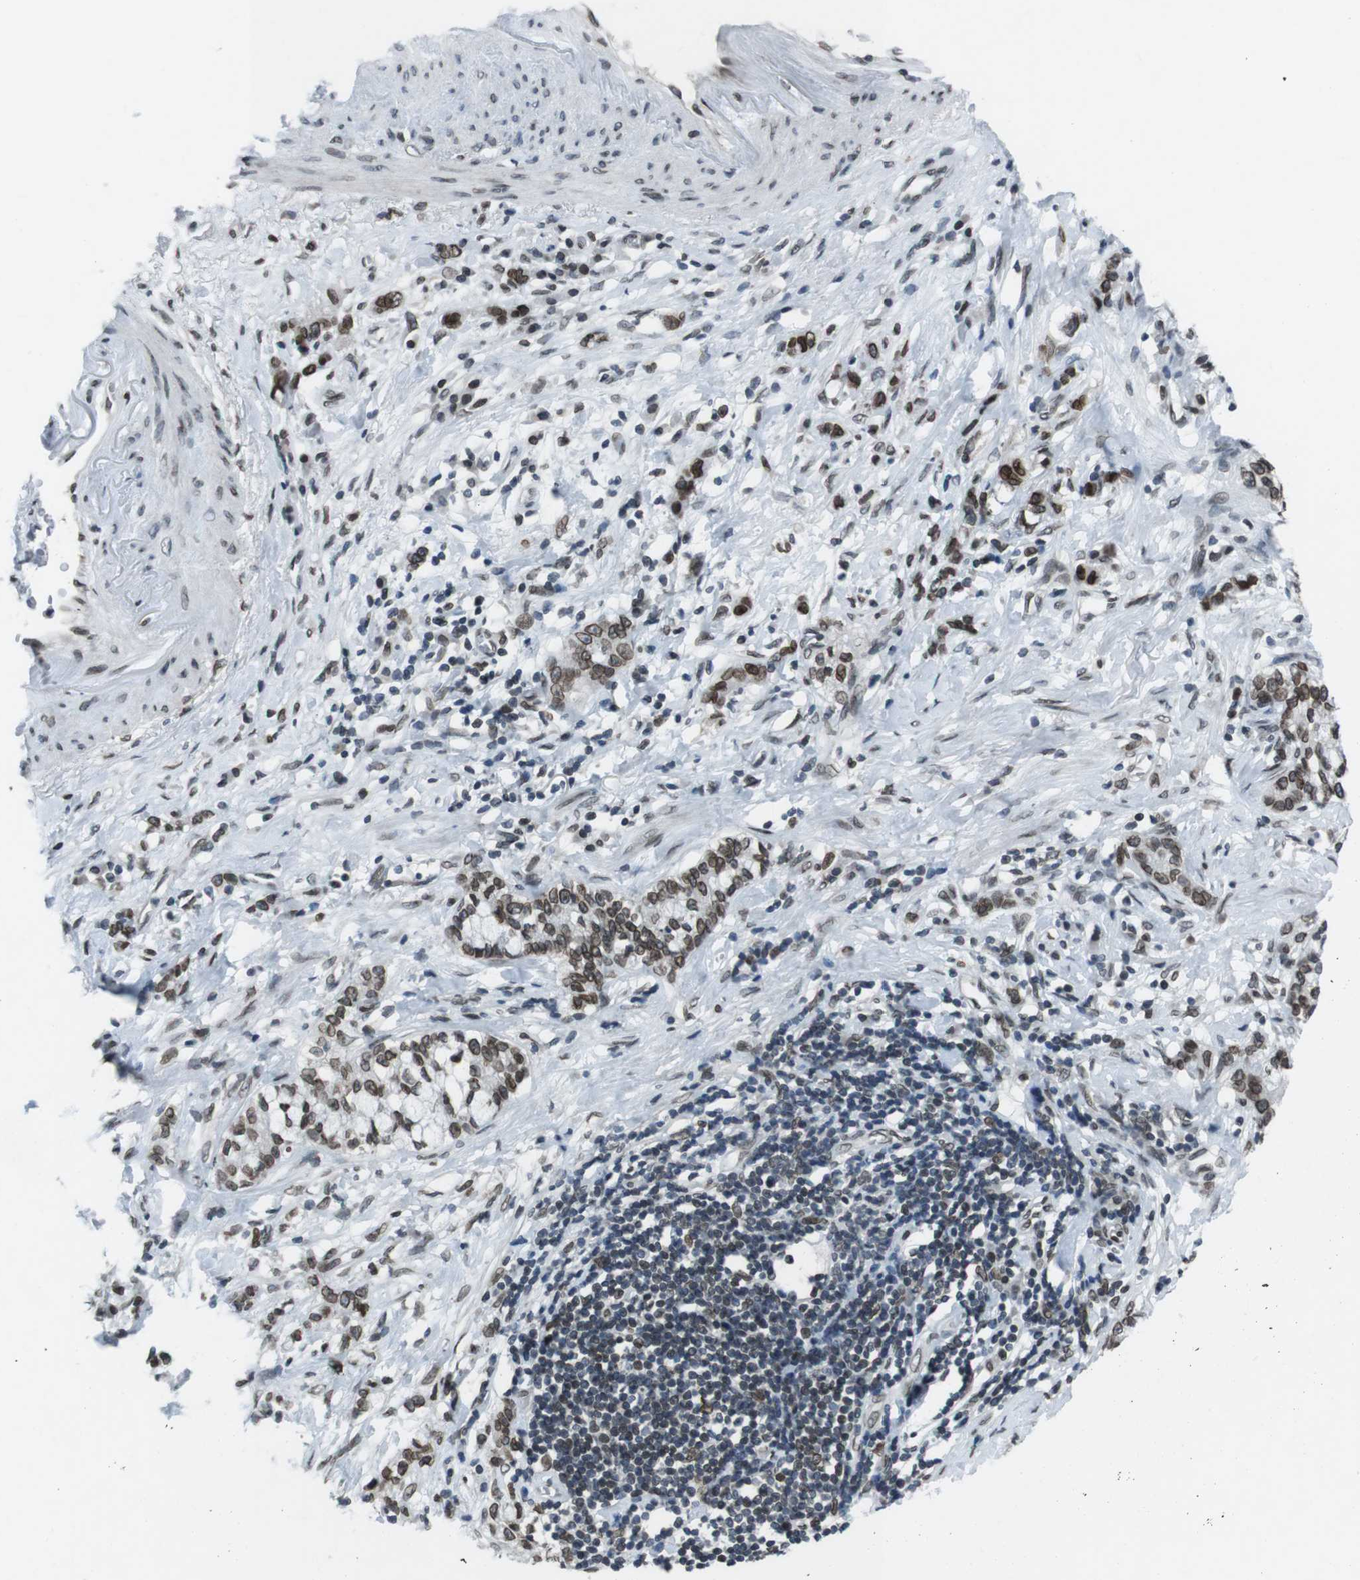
{"staining": {"intensity": "moderate", "quantity": ">75%", "location": "cytoplasmic/membranous,nuclear"}, "tissue": "stomach cancer", "cell_type": "Tumor cells", "image_type": "cancer", "snomed": [{"axis": "morphology", "description": "Adenocarcinoma, NOS"}, {"axis": "topography", "description": "Stomach, lower"}], "caption": "Human stomach cancer (adenocarcinoma) stained with a brown dye shows moderate cytoplasmic/membranous and nuclear positive expression in approximately >75% of tumor cells.", "gene": "MAD1L1", "patient": {"sex": "male", "age": 88}}